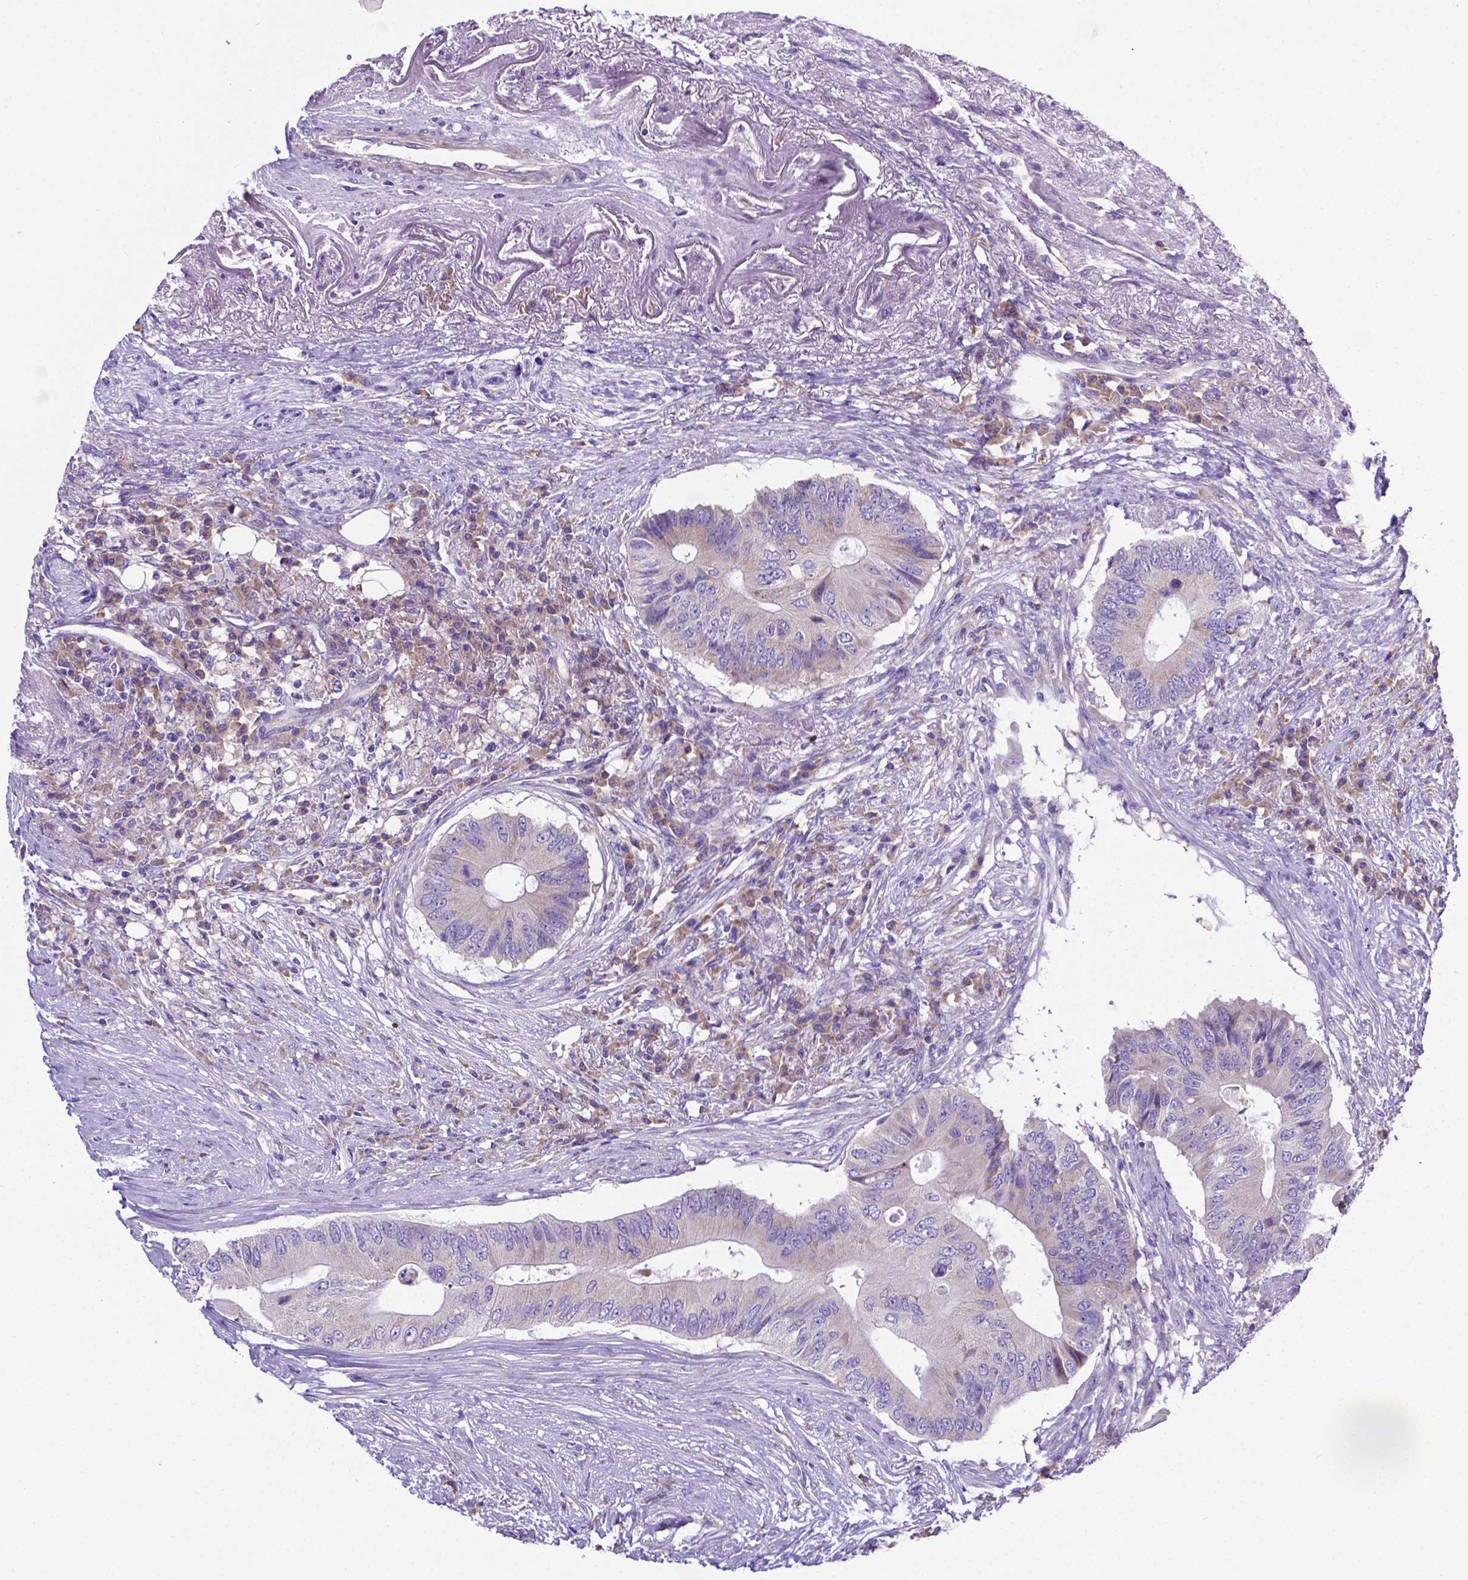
{"staining": {"intensity": "weak", "quantity": "25%-75%", "location": "cytoplasmic/membranous"}, "tissue": "colorectal cancer", "cell_type": "Tumor cells", "image_type": "cancer", "snomed": [{"axis": "morphology", "description": "Adenocarcinoma, NOS"}, {"axis": "topography", "description": "Colon"}], "caption": "Immunohistochemistry (DAB) staining of human adenocarcinoma (colorectal) exhibits weak cytoplasmic/membranous protein positivity in approximately 25%-75% of tumor cells.", "gene": "RPL6", "patient": {"sex": "male", "age": 71}}